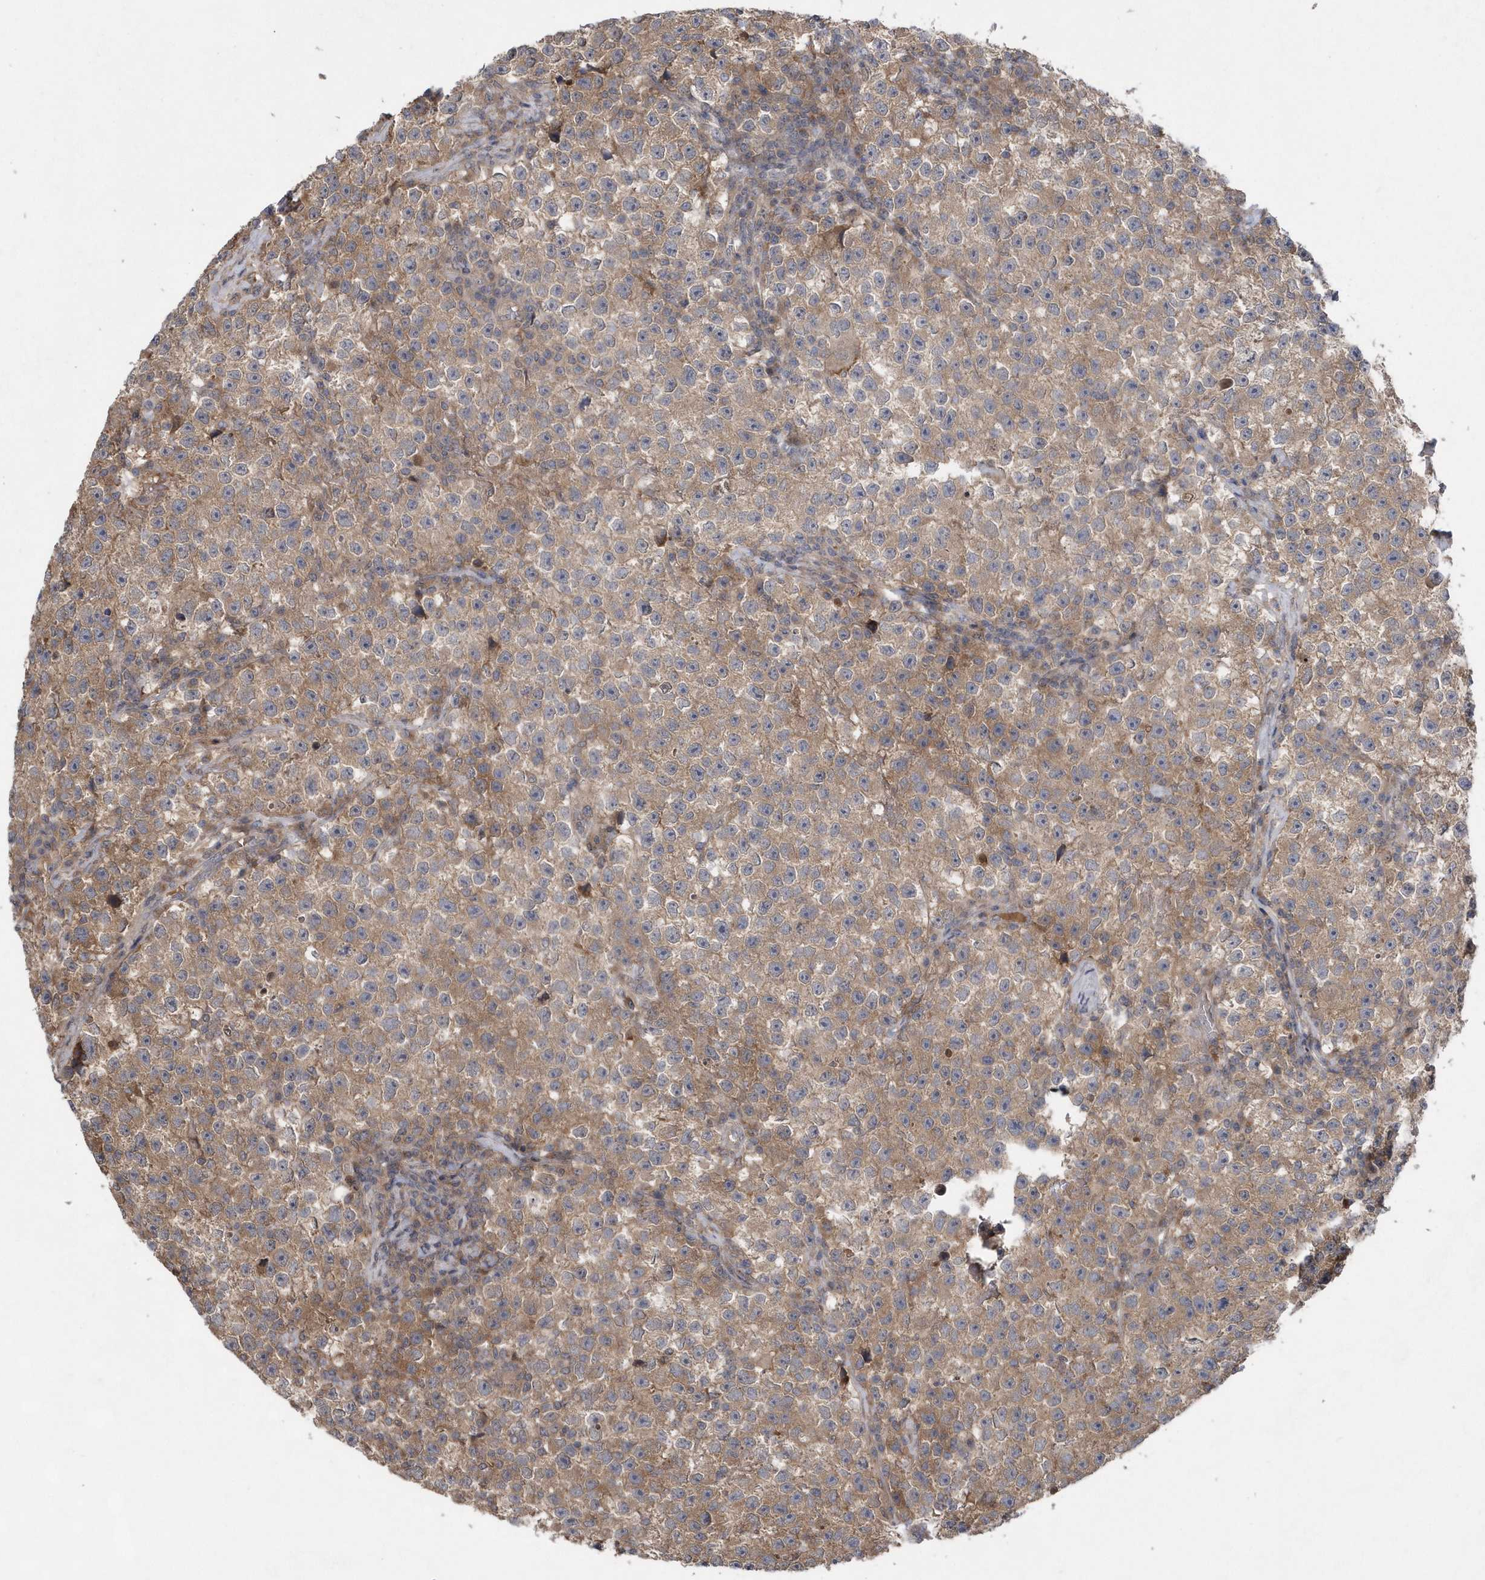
{"staining": {"intensity": "moderate", "quantity": "25%-75%", "location": "cytoplasmic/membranous"}, "tissue": "testis cancer", "cell_type": "Tumor cells", "image_type": "cancer", "snomed": [{"axis": "morphology", "description": "Seminoma, NOS"}, {"axis": "topography", "description": "Testis"}], "caption": "An IHC micrograph of tumor tissue is shown. Protein staining in brown labels moderate cytoplasmic/membranous positivity in testis seminoma within tumor cells.", "gene": "HMGCS1", "patient": {"sex": "male", "age": 22}}